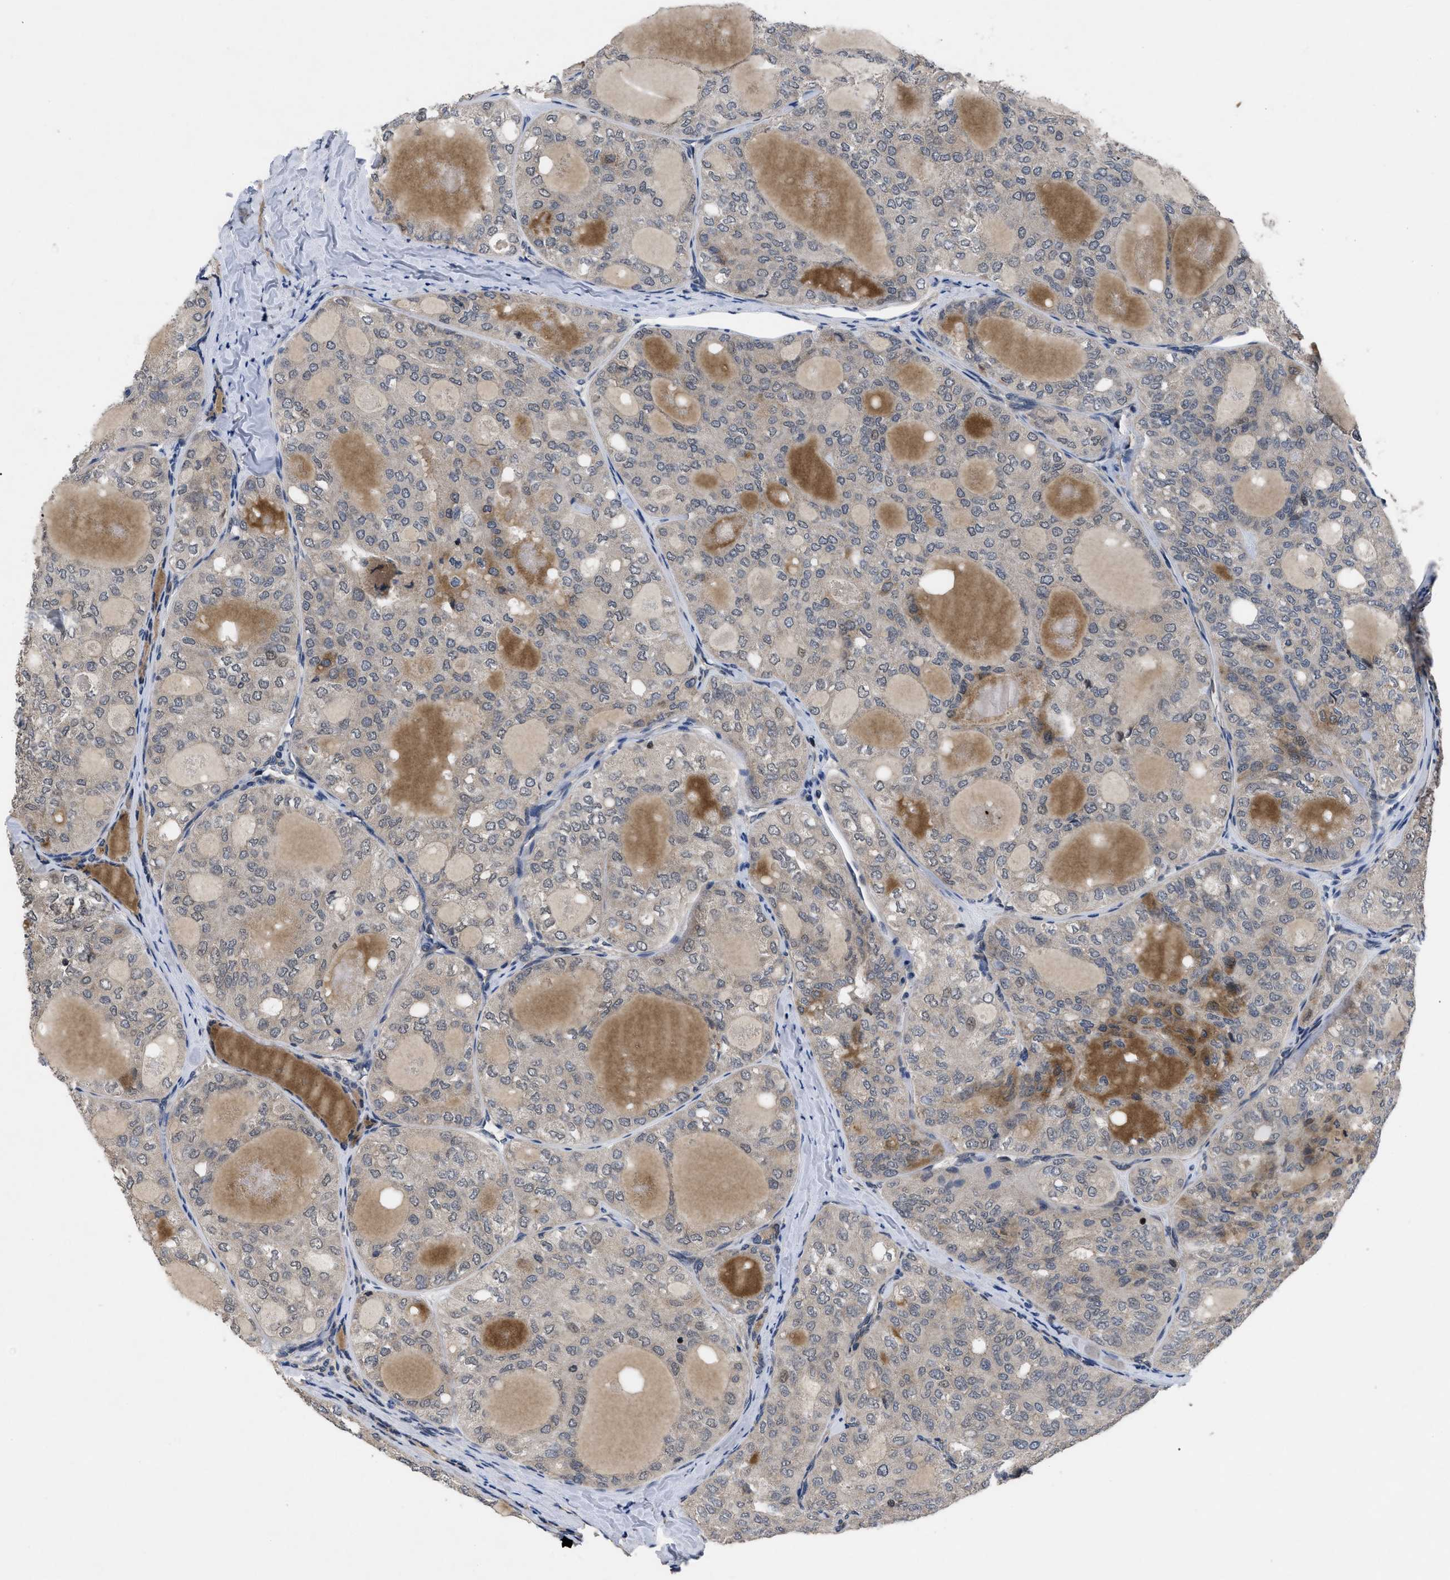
{"staining": {"intensity": "weak", "quantity": ">75%", "location": "cytoplasmic/membranous"}, "tissue": "thyroid cancer", "cell_type": "Tumor cells", "image_type": "cancer", "snomed": [{"axis": "morphology", "description": "Follicular adenoma carcinoma, NOS"}, {"axis": "topography", "description": "Thyroid gland"}], "caption": "Immunohistochemistry (IHC) of thyroid follicular adenoma carcinoma demonstrates low levels of weak cytoplasmic/membranous positivity in approximately >75% of tumor cells.", "gene": "DNAJC14", "patient": {"sex": "male", "age": 75}}